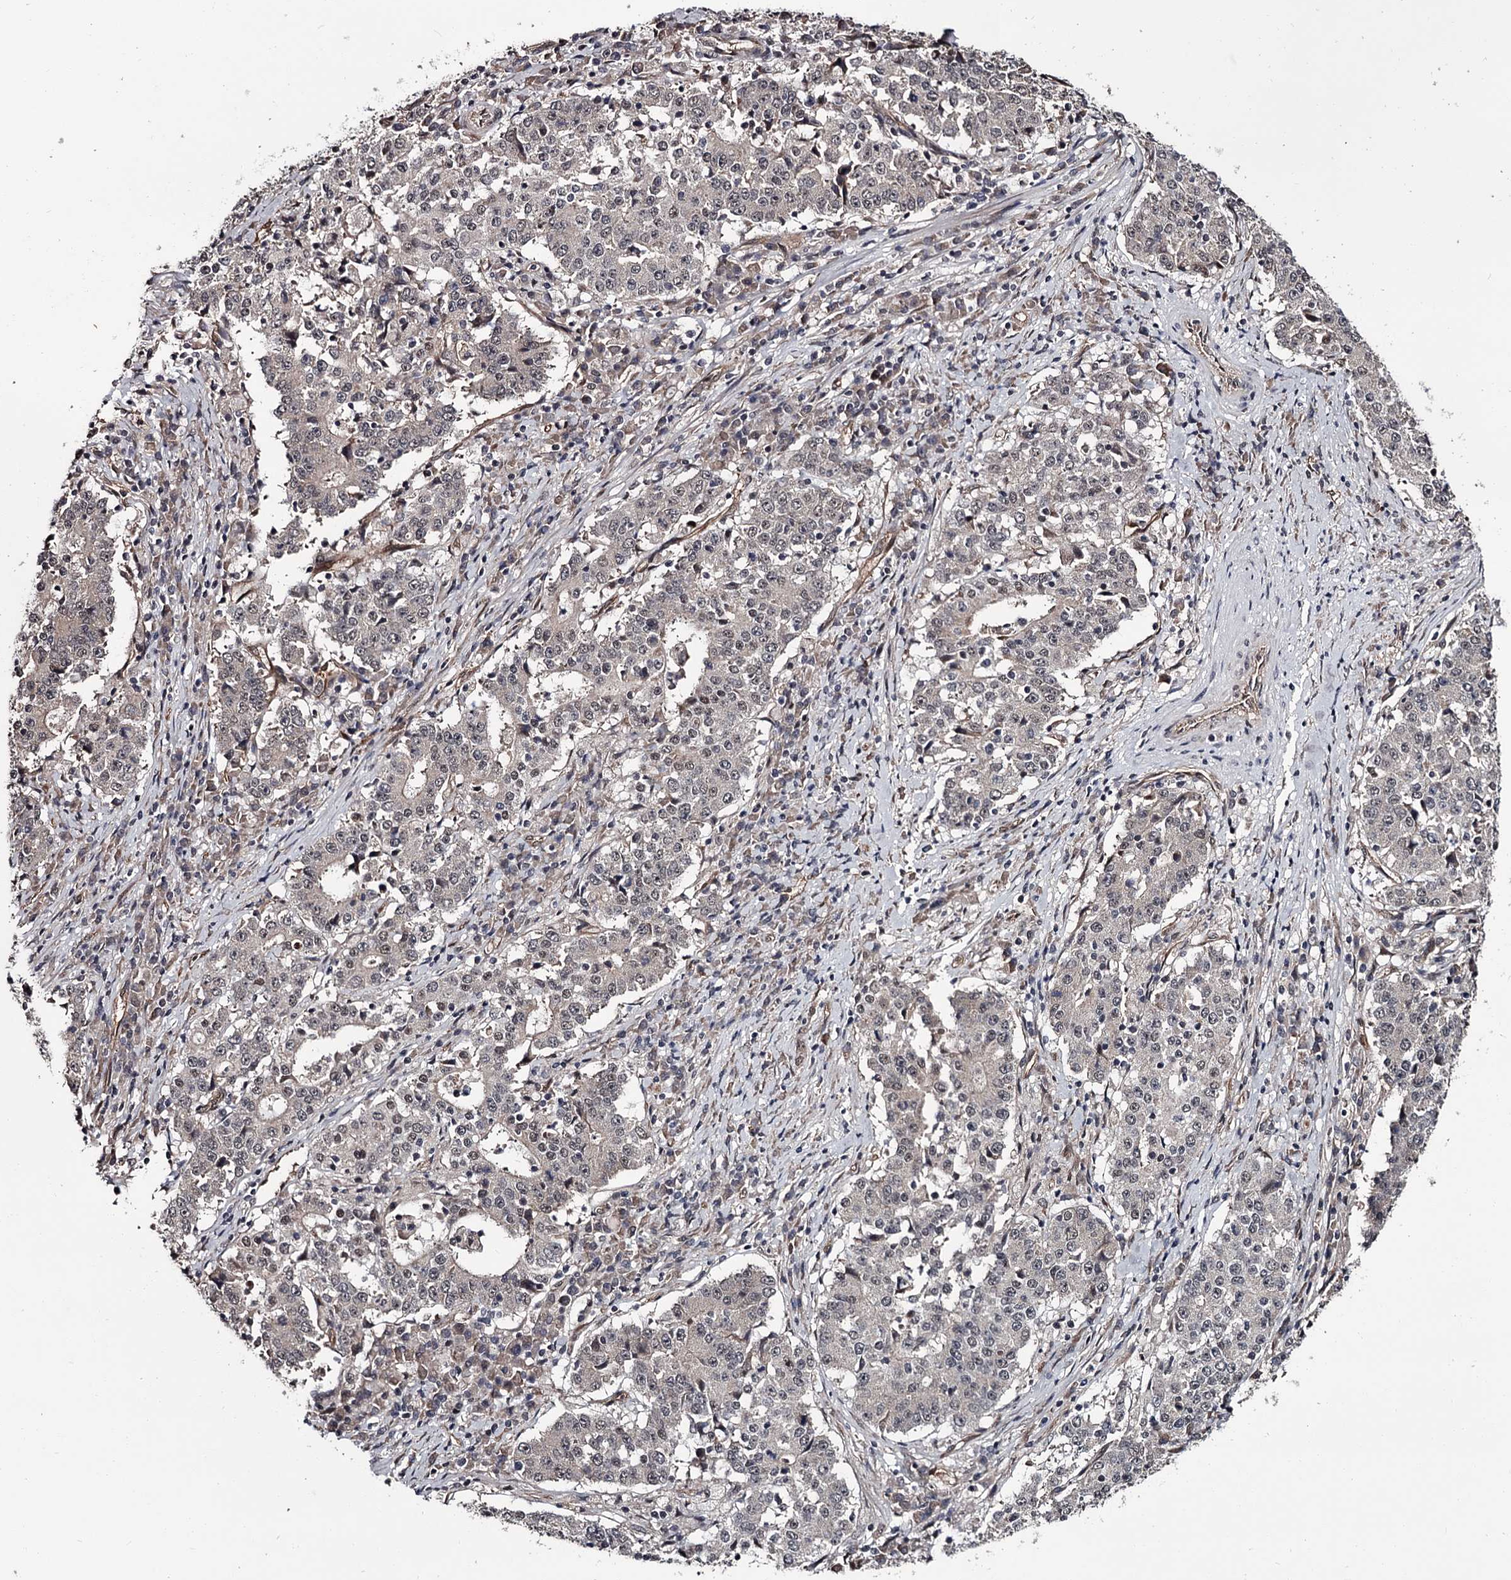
{"staining": {"intensity": "negative", "quantity": "none", "location": "none"}, "tissue": "stomach cancer", "cell_type": "Tumor cells", "image_type": "cancer", "snomed": [{"axis": "morphology", "description": "Adenocarcinoma, NOS"}, {"axis": "topography", "description": "Stomach"}], "caption": "Tumor cells show no significant protein staining in stomach cancer.", "gene": "CDC42EP2", "patient": {"sex": "male", "age": 59}}